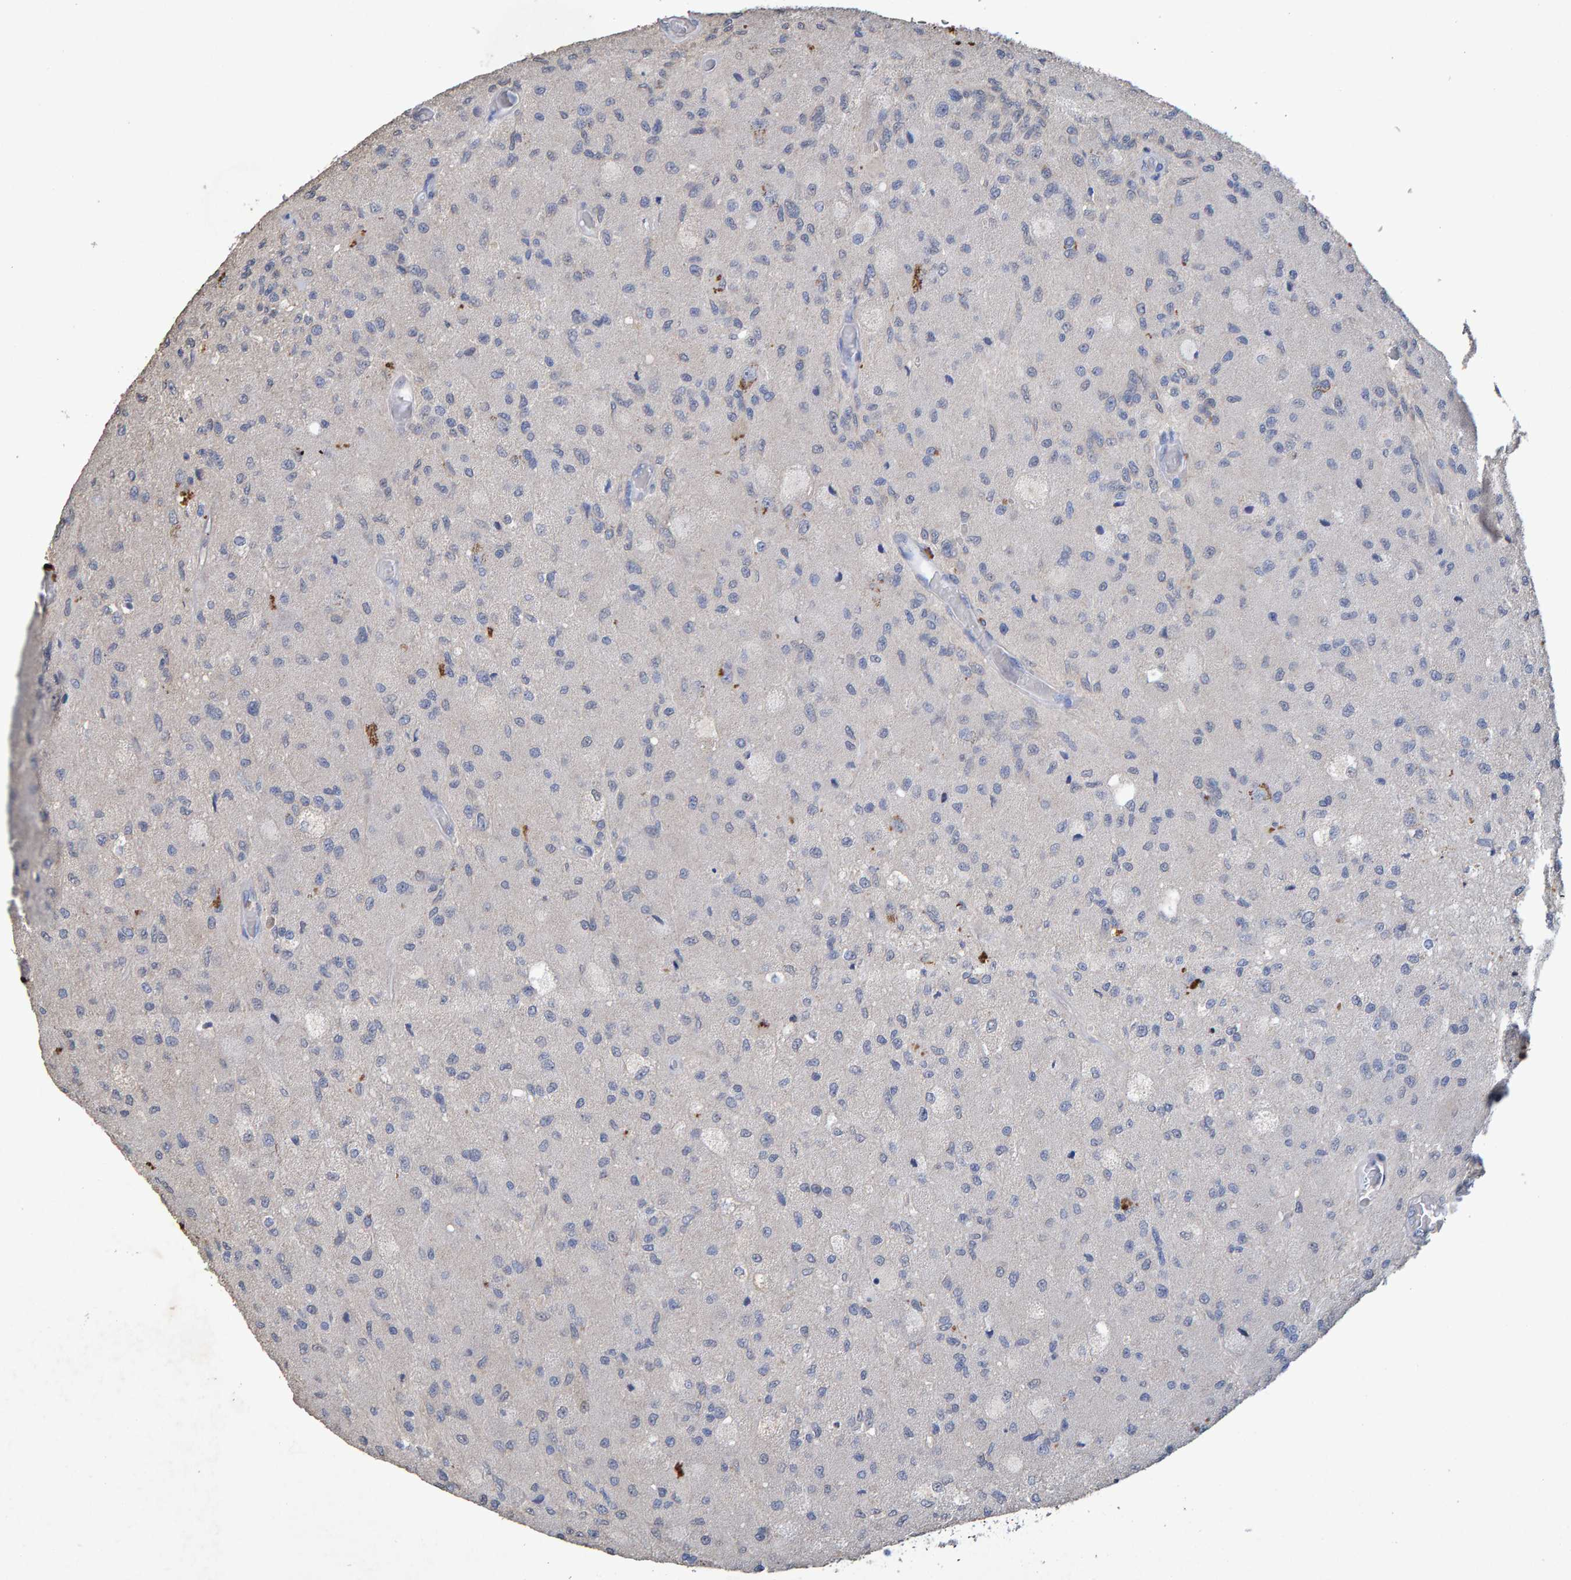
{"staining": {"intensity": "negative", "quantity": "none", "location": "none"}, "tissue": "glioma", "cell_type": "Tumor cells", "image_type": "cancer", "snomed": [{"axis": "morphology", "description": "Normal tissue, NOS"}, {"axis": "morphology", "description": "Glioma, malignant, High grade"}, {"axis": "topography", "description": "Cerebral cortex"}], "caption": "Immunohistochemical staining of glioma reveals no significant expression in tumor cells. Brightfield microscopy of immunohistochemistry (IHC) stained with DAB (brown) and hematoxylin (blue), captured at high magnification.", "gene": "CTH", "patient": {"sex": "male", "age": 77}}